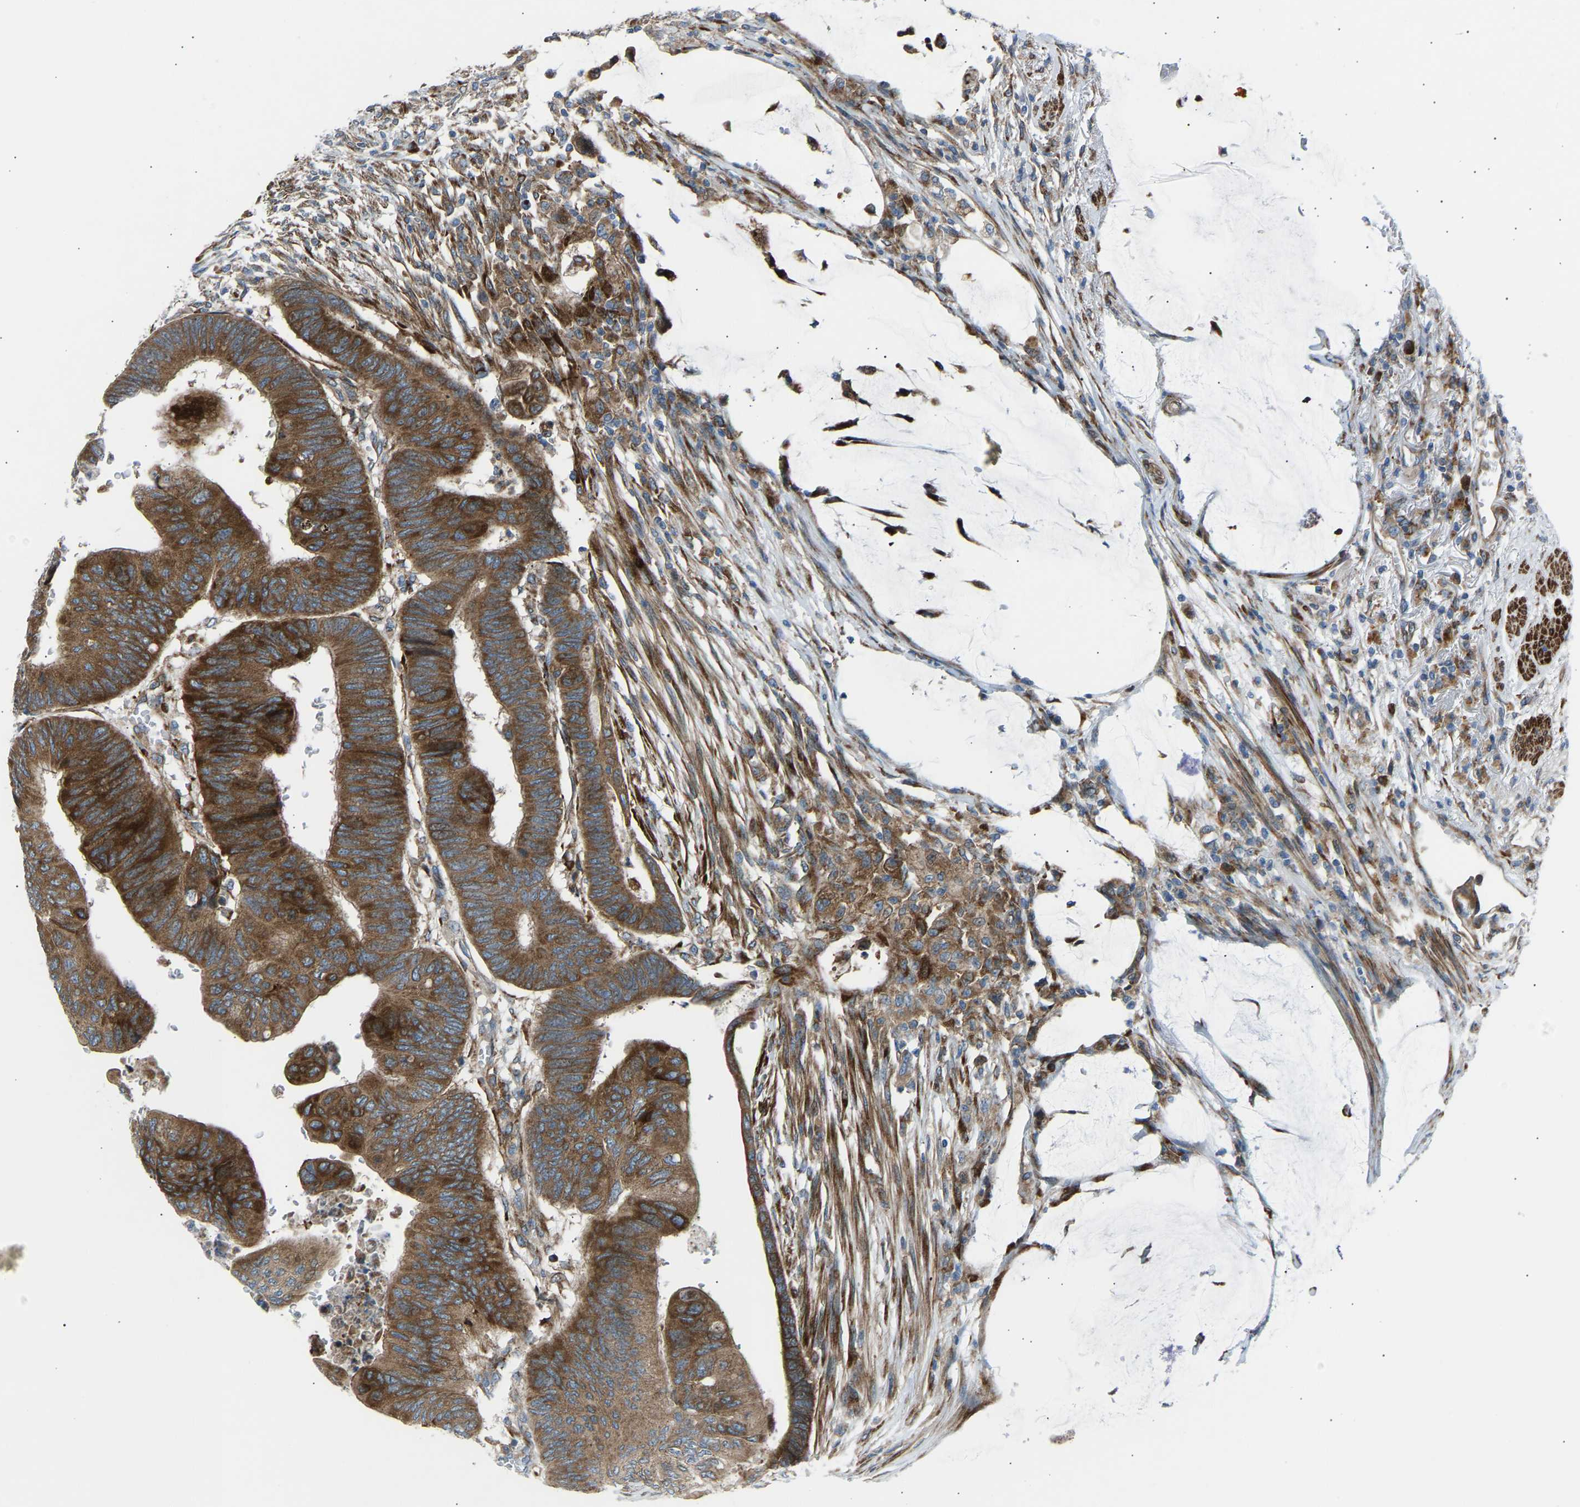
{"staining": {"intensity": "strong", "quantity": ">75%", "location": "cytoplasmic/membranous"}, "tissue": "colorectal cancer", "cell_type": "Tumor cells", "image_type": "cancer", "snomed": [{"axis": "morphology", "description": "Normal tissue, NOS"}, {"axis": "morphology", "description": "Adenocarcinoma, NOS"}, {"axis": "topography", "description": "Rectum"}, {"axis": "topography", "description": "Peripheral nerve tissue"}], "caption": "About >75% of tumor cells in human colorectal cancer display strong cytoplasmic/membranous protein staining as visualized by brown immunohistochemical staining.", "gene": "VPS41", "patient": {"sex": "male", "age": 92}}